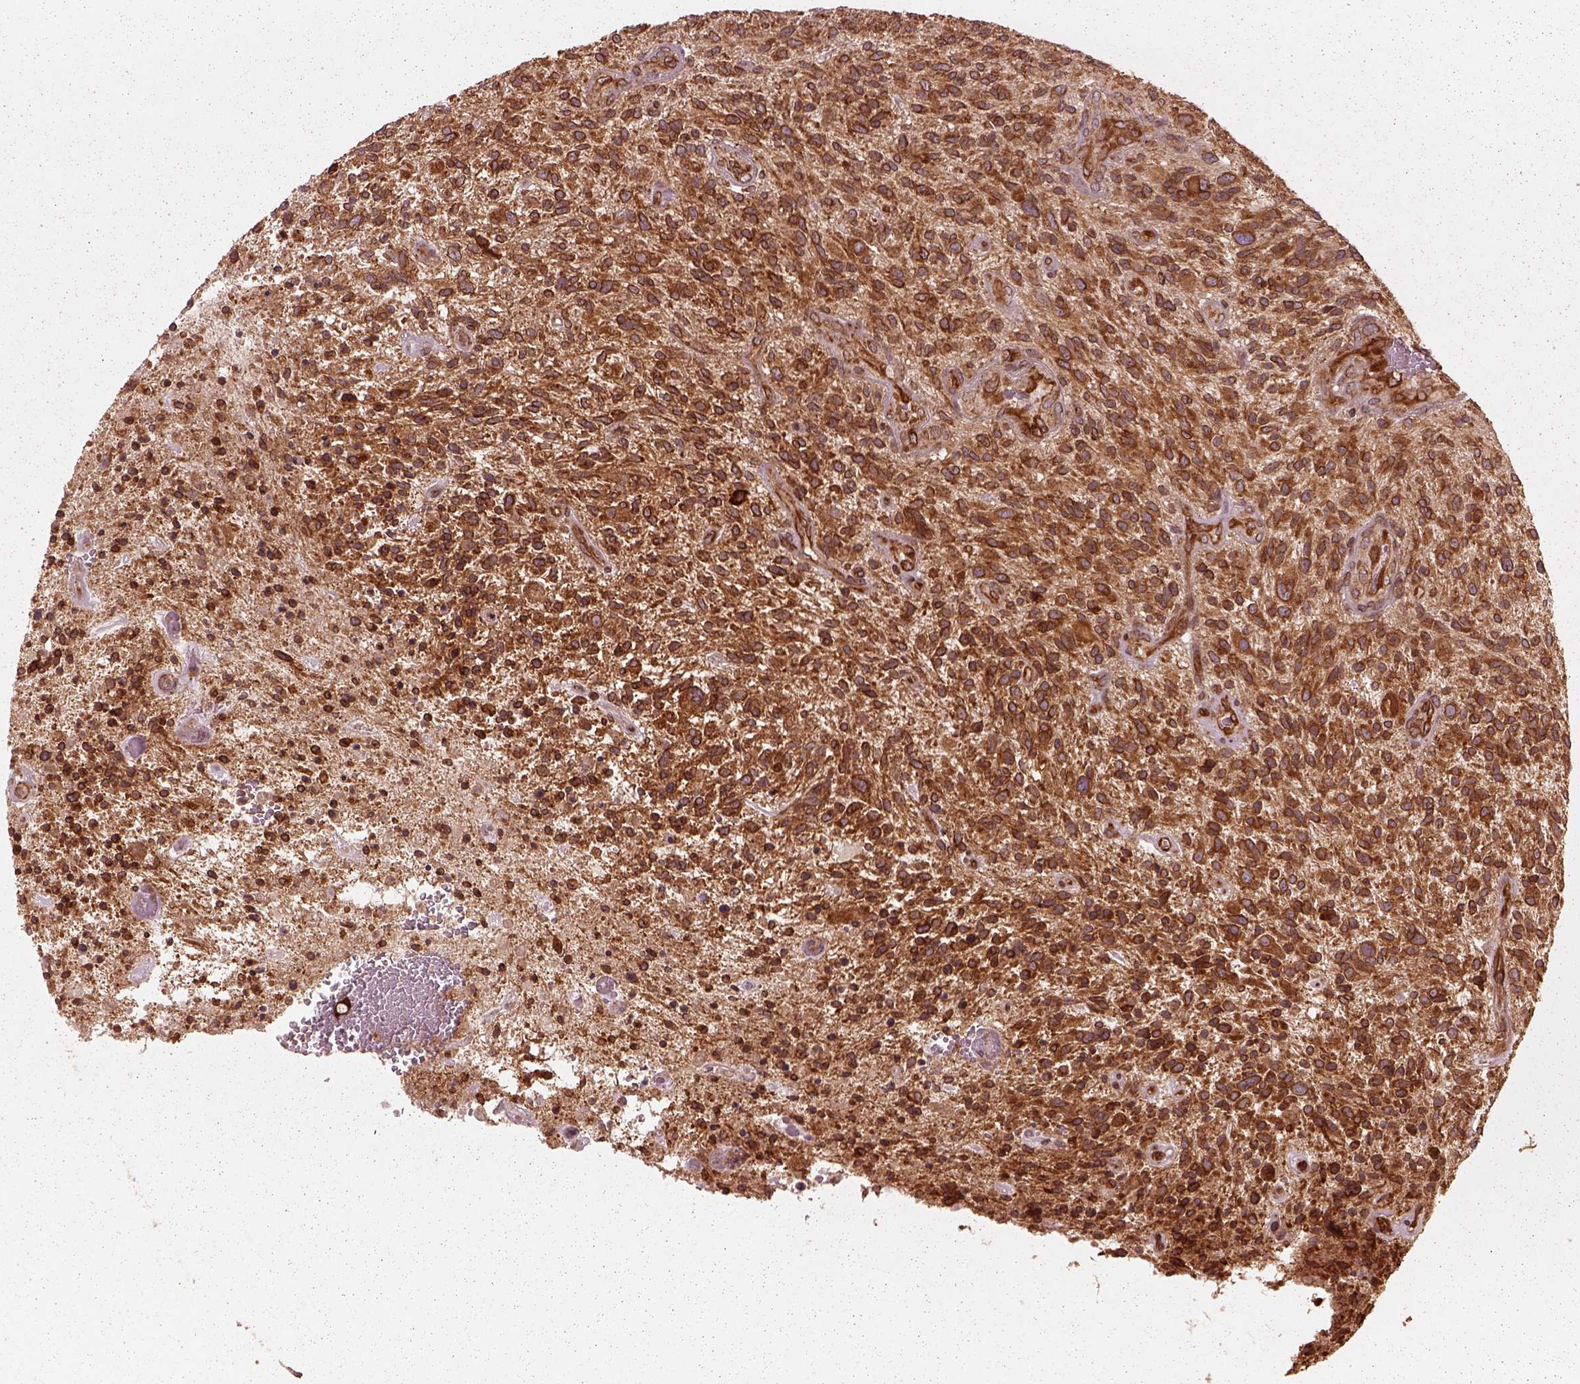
{"staining": {"intensity": "strong", "quantity": ">75%", "location": "cytoplasmic/membranous"}, "tissue": "glioma", "cell_type": "Tumor cells", "image_type": "cancer", "snomed": [{"axis": "morphology", "description": "Glioma, malignant, High grade"}, {"axis": "topography", "description": "Brain"}], "caption": "An image of human malignant glioma (high-grade) stained for a protein reveals strong cytoplasmic/membranous brown staining in tumor cells.", "gene": "AGPAT1", "patient": {"sex": "male", "age": 47}}